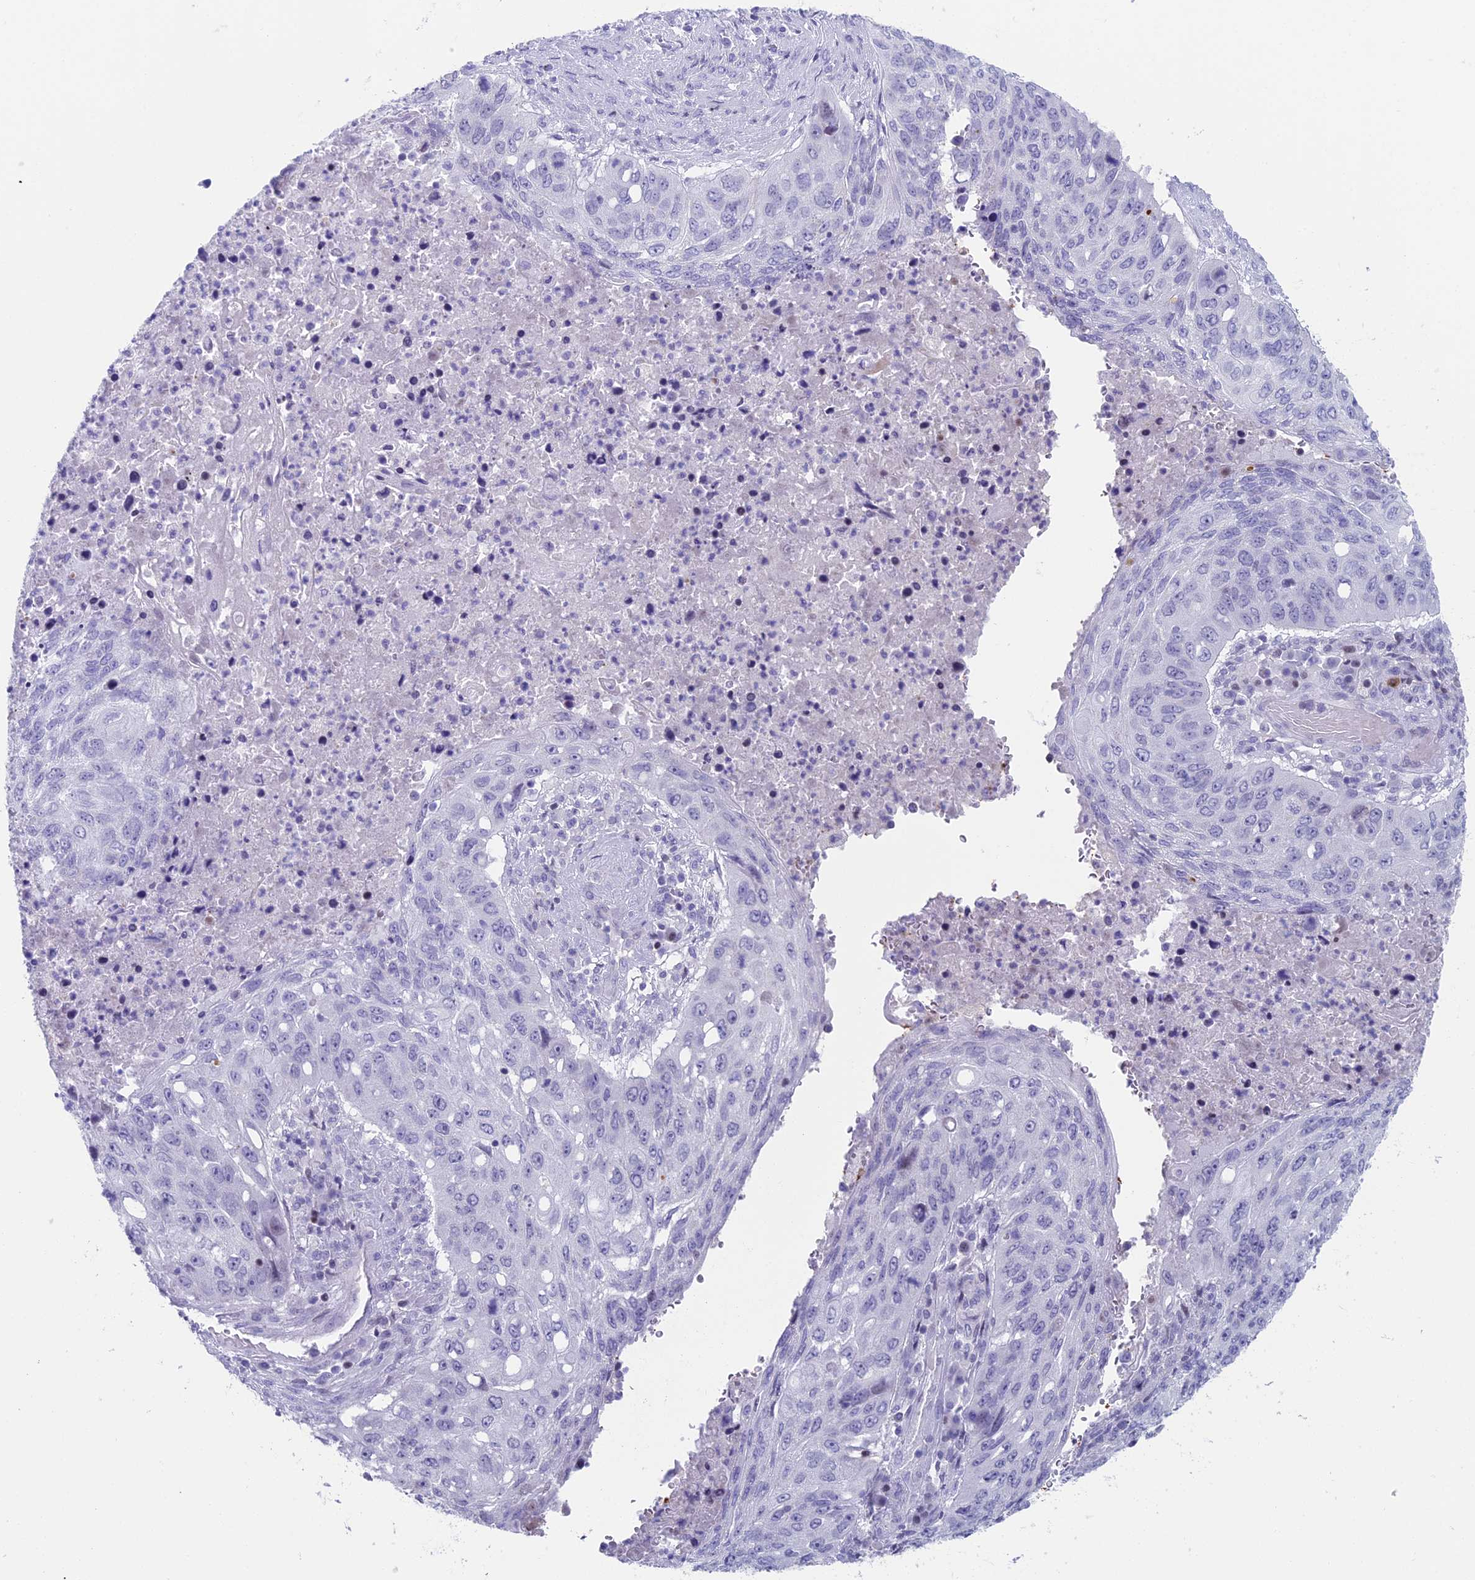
{"staining": {"intensity": "negative", "quantity": "none", "location": "none"}, "tissue": "lung cancer", "cell_type": "Tumor cells", "image_type": "cancer", "snomed": [{"axis": "morphology", "description": "Squamous cell carcinoma, NOS"}, {"axis": "topography", "description": "Lung"}], "caption": "An immunohistochemistry photomicrograph of lung squamous cell carcinoma is shown. There is no staining in tumor cells of lung squamous cell carcinoma.", "gene": "CC2D2A", "patient": {"sex": "female", "age": 63}}